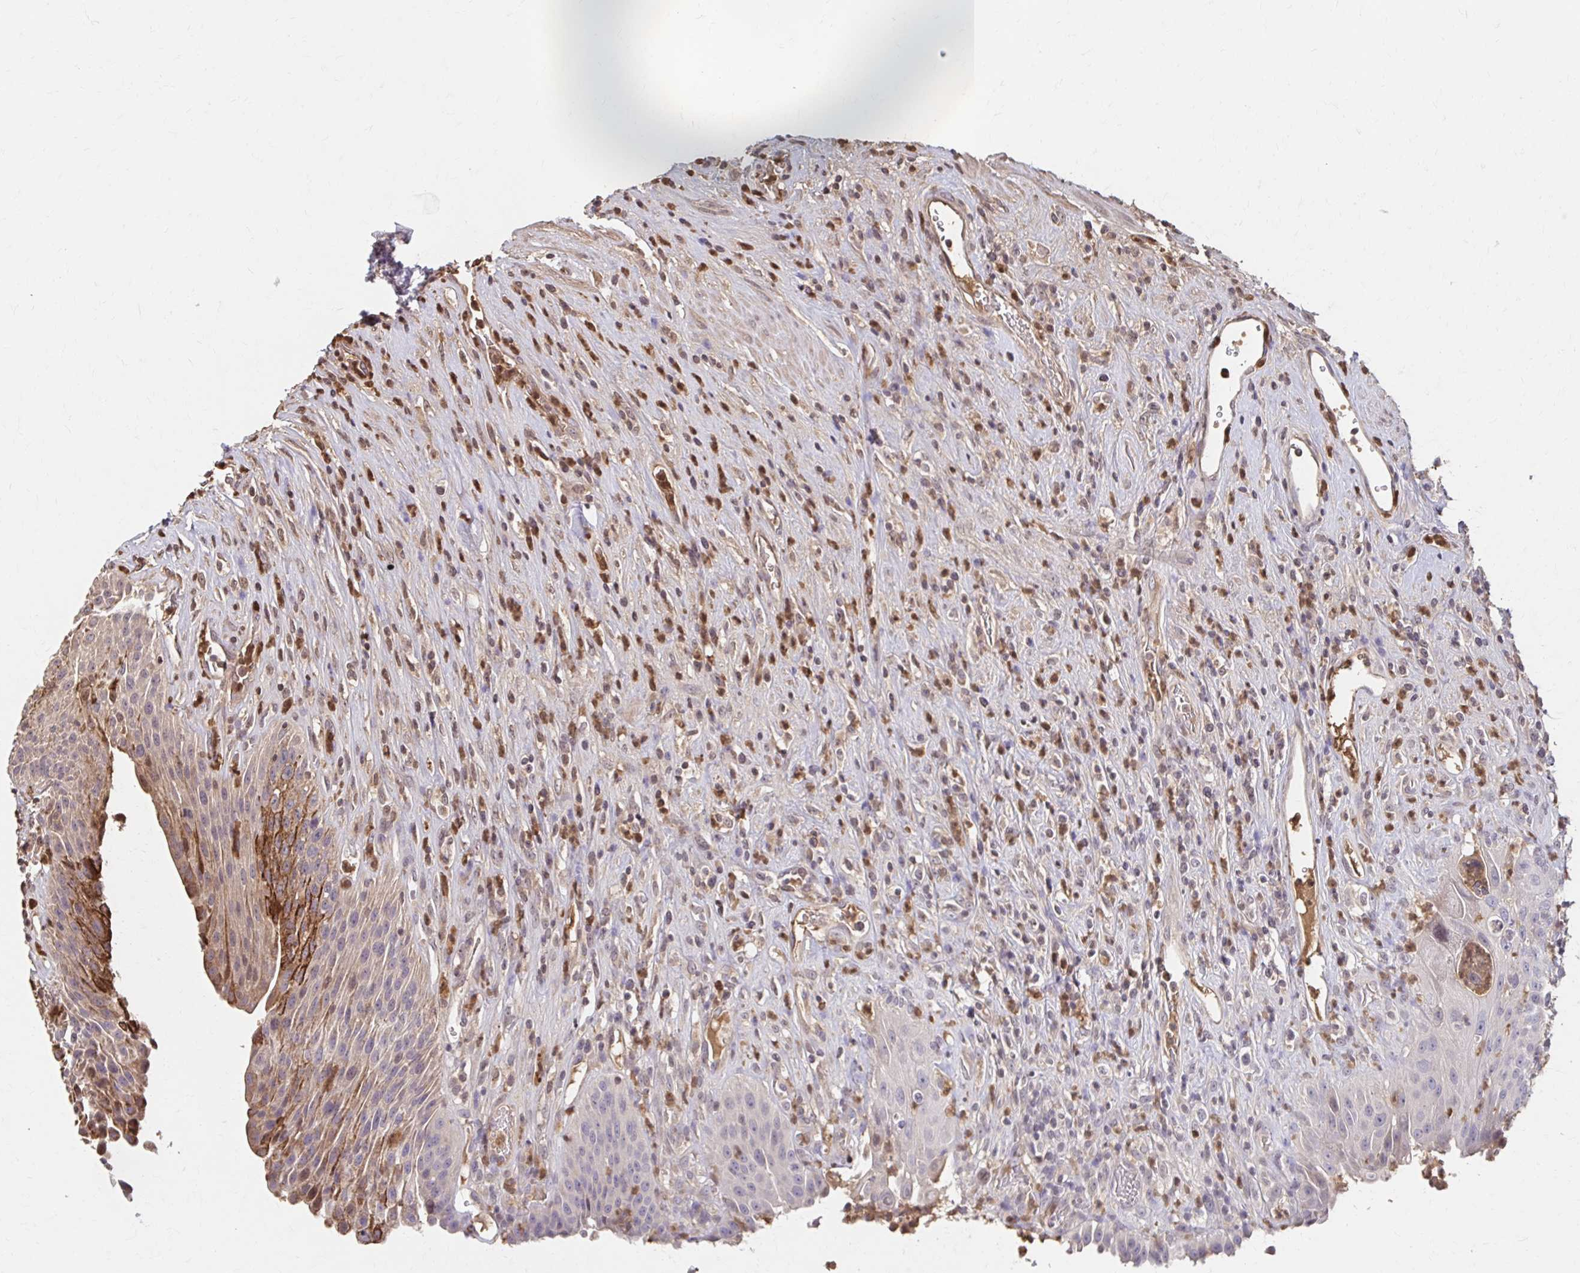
{"staining": {"intensity": "strong", "quantity": "25%-75%", "location": "cytoplasmic/membranous"}, "tissue": "urinary bladder", "cell_type": "Urothelial cells", "image_type": "normal", "snomed": [{"axis": "morphology", "description": "Normal tissue, NOS"}, {"axis": "topography", "description": "Urinary bladder"}], "caption": "This image reveals immunohistochemistry staining of unremarkable human urinary bladder, with high strong cytoplasmic/membranous staining in about 25%-75% of urothelial cells.", "gene": "HMGCS2", "patient": {"sex": "female", "age": 56}}